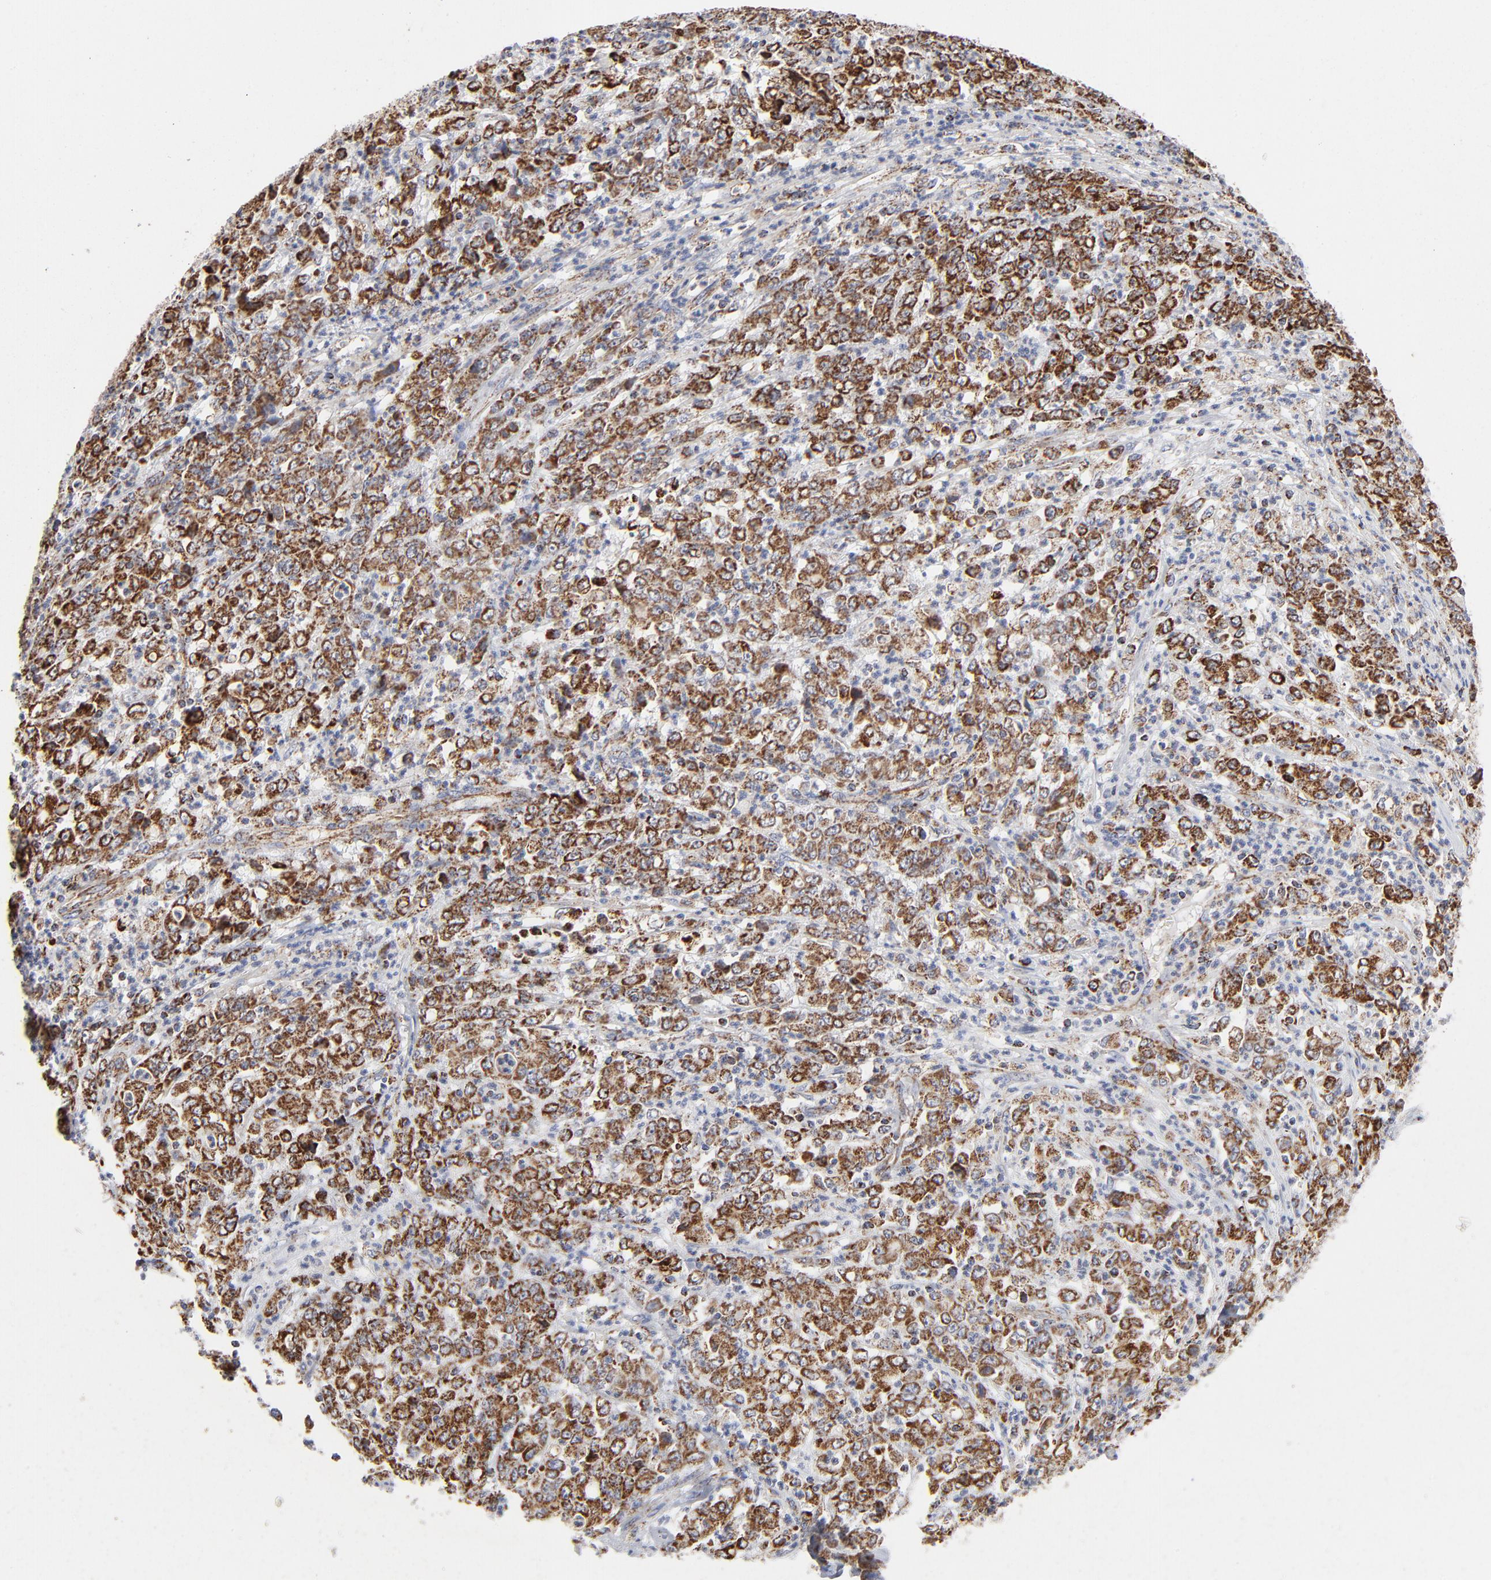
{"staining": {"intensity": "strong", "quantity": ">75%", "location": "cytoplasmic/membranous"}, "tissue": "stomach cancer", "cell_type": "Tumor cells", "image_type": "cancer", "snomed": [{"axis": "morphology", "description": "Adenocarcinoma, NOS"}, {"axis": "topography", "description": "Stomach, lower"}], "caption": "Stomach cancer (adenocarcinoma) stained with immunohistochemistry (IHC) reveals strong cytoplasmic/membranous staining in about >75% of tumor cells. The protein of interest is stained brown, and the nuclei are stained in blue (DAB (3,3'-diaminobenzidine) IHC with brightfield microscopy, high magnification).", "gene": "ASB3", "patient": {"sex": "female", "age": 71}}